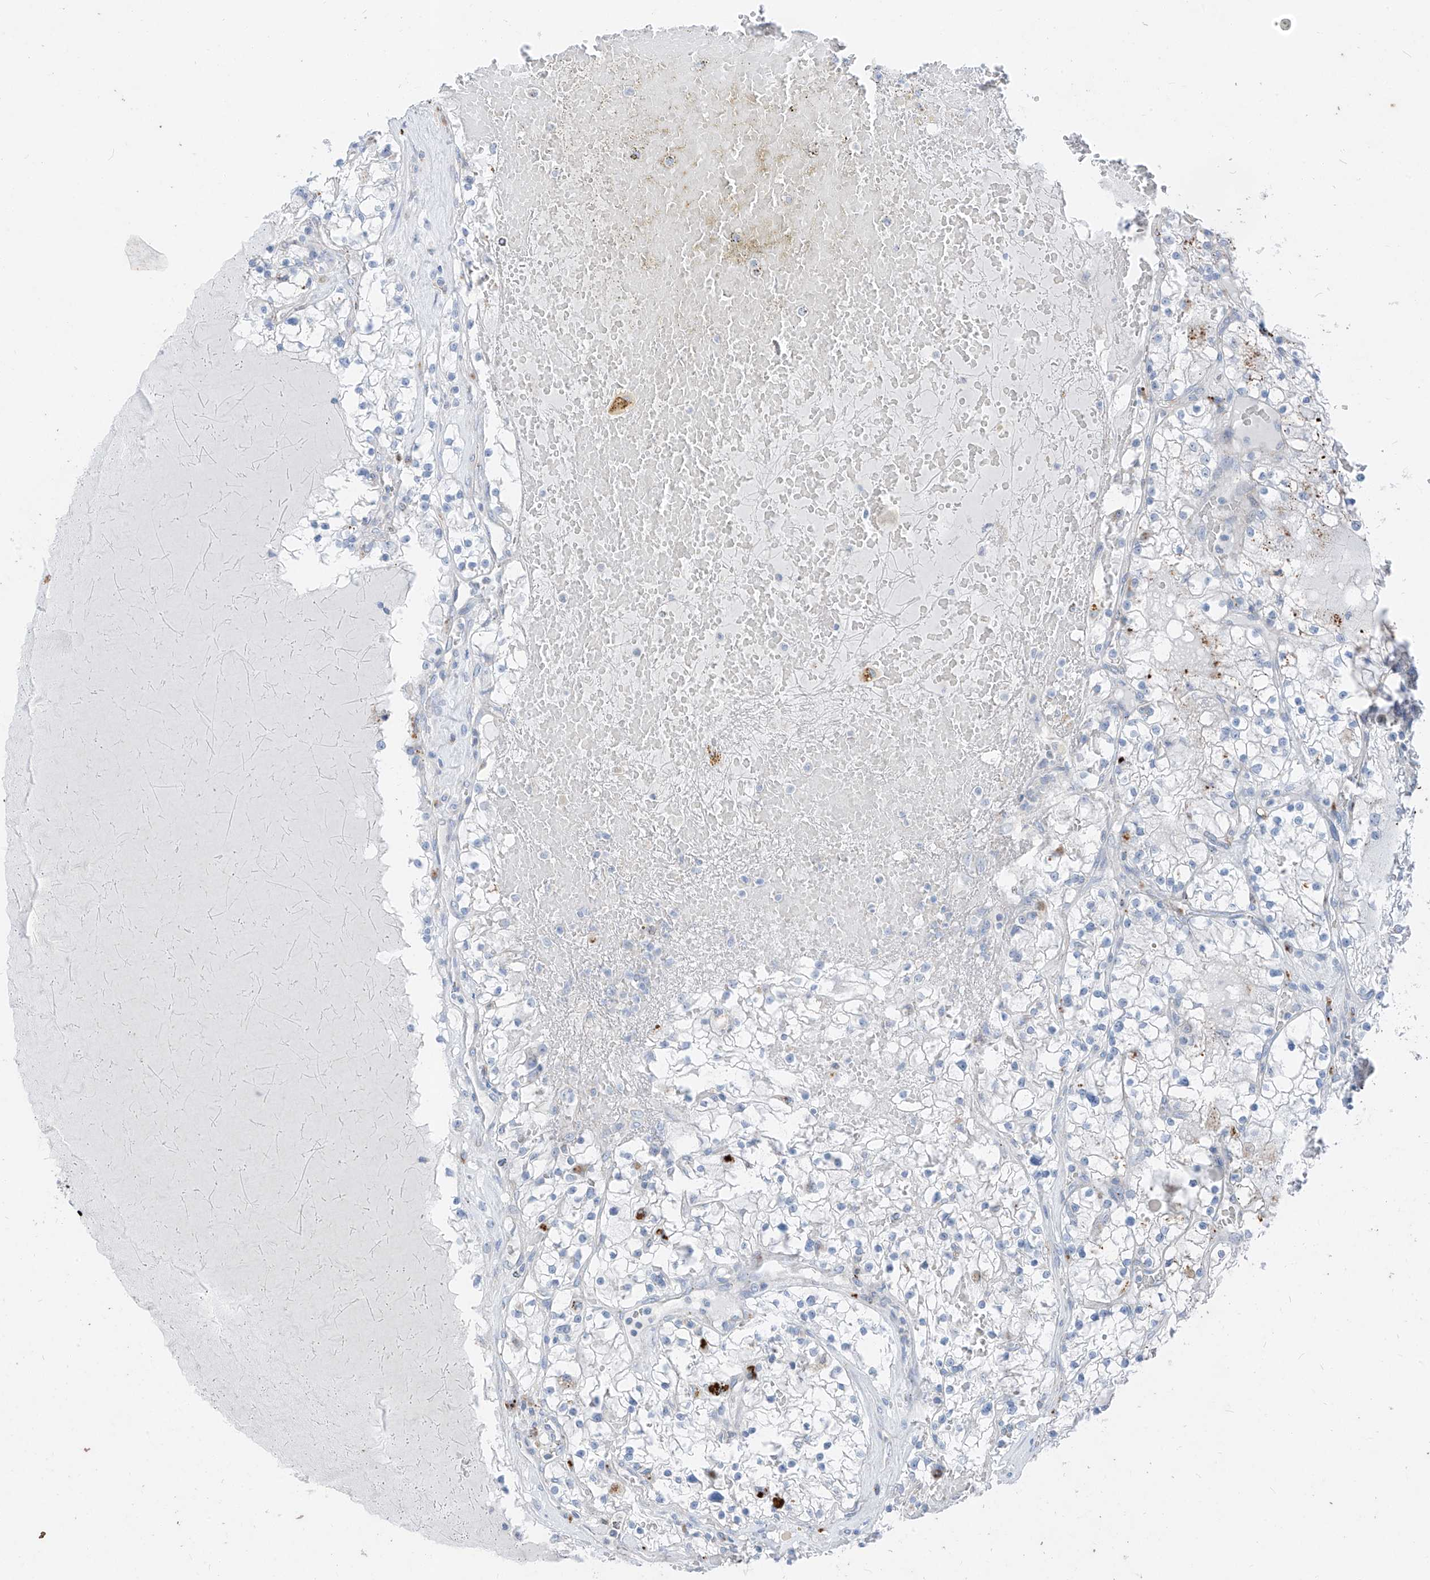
{"staining": {"intensity": "negative", "quantity": "none", "location": "none"}, "tissue": "renal cancer", "cell_type": "Tumor cells", "image_type": "cancer", "snomed": [{"axis": "morphology", "description": "Normal tissue, NOS"}, {"axis": "morphology", "description": "Adenocarcinoma, NOS"}, {"axis": "topography", "description": "Kidney"}], "caption": "Immunohistochemistry (IHC) of renal cancer displays no expression in tumor cells.", "gene": "GPR137C", "patient": {"sex": "male", "age": 68}}